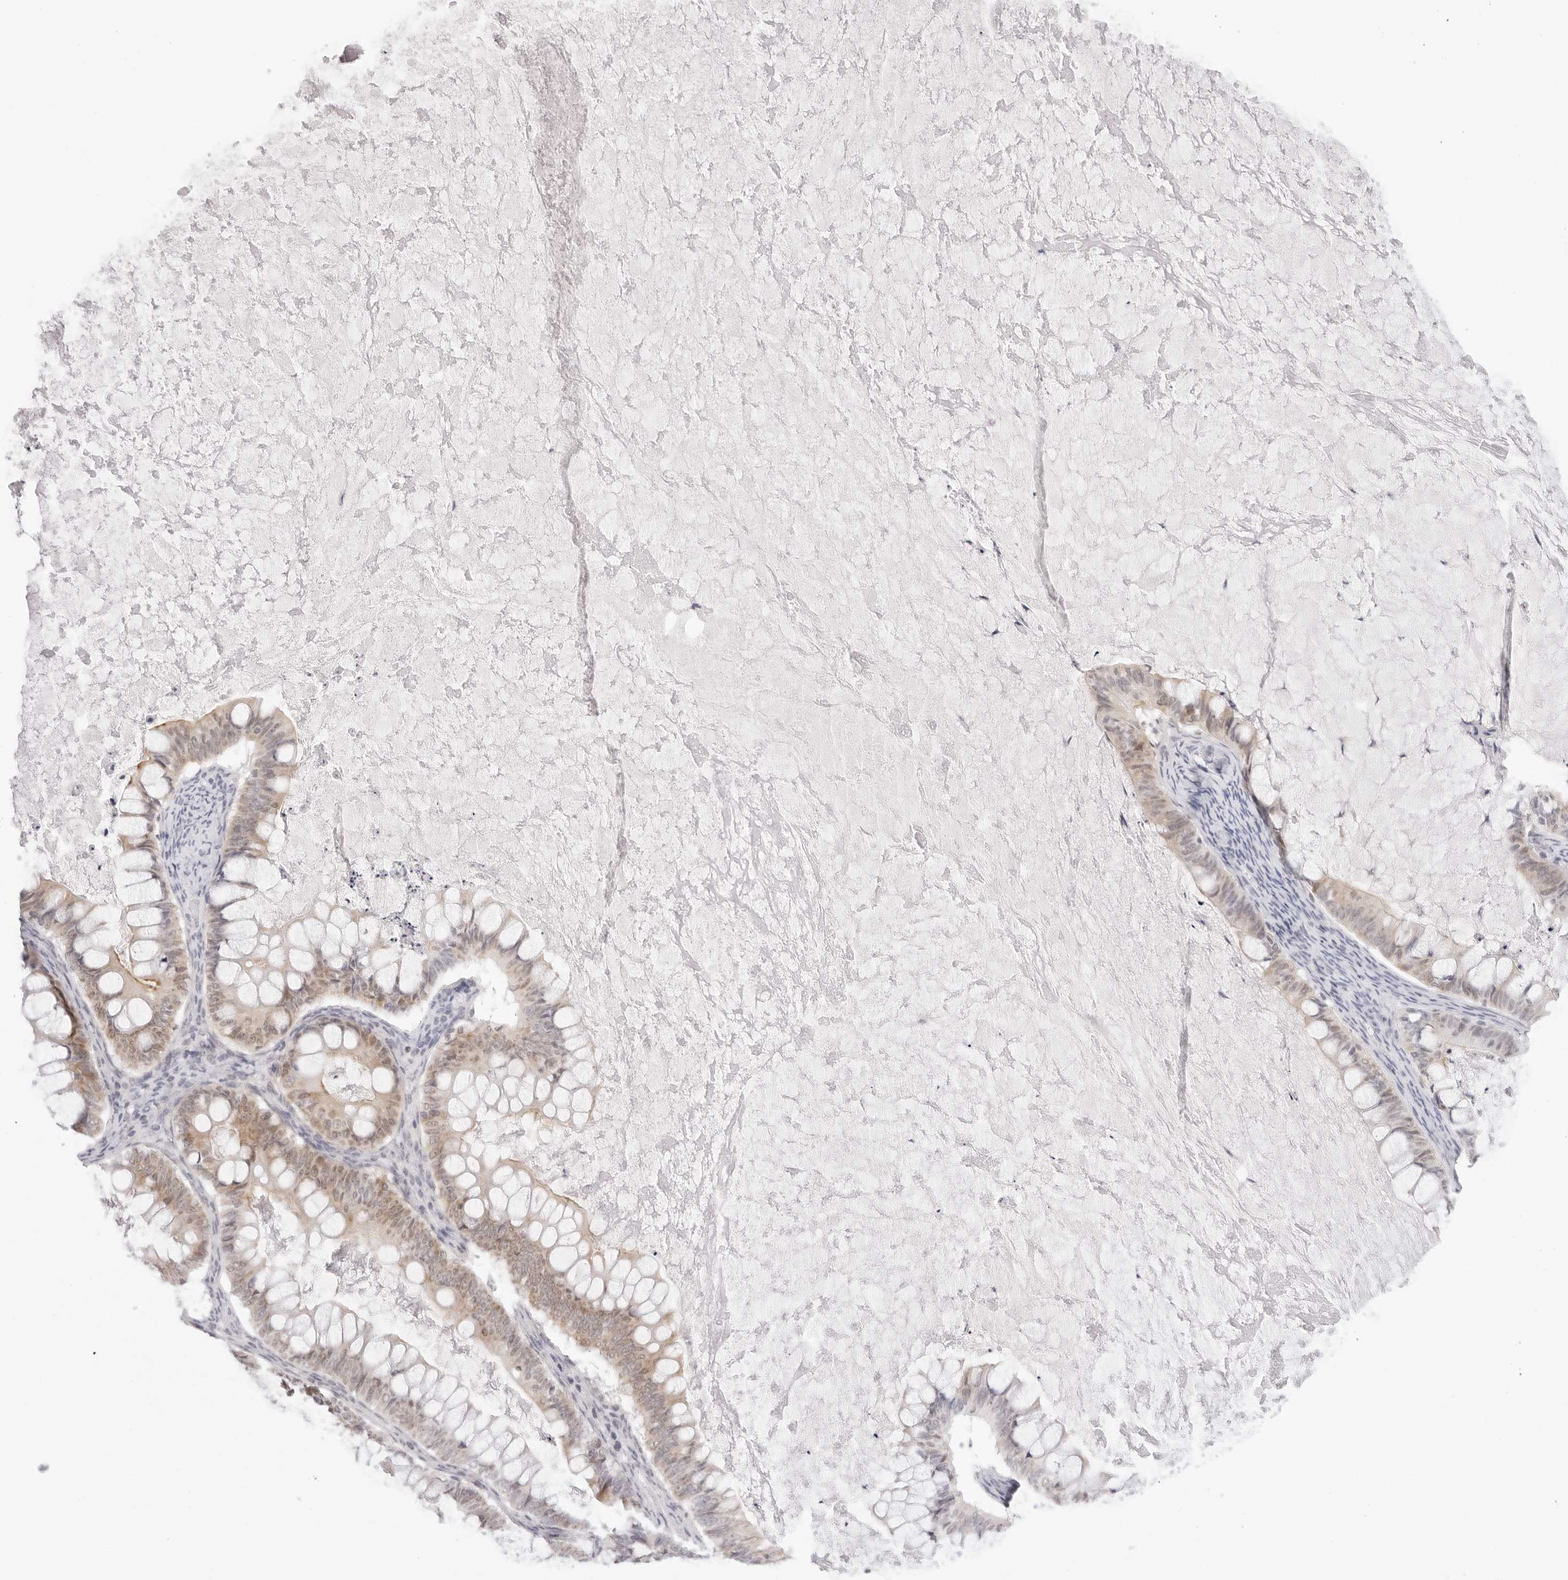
{"staining": {"intensity": "weak", "quantity": ">75%", "location": "cytoplasmic/membranous,nuclear"}, "tissue": "ovarian cancer", "cell_type": "Tumor cells", "image_type": "cancer", "snomed": [{"axis": "morphology", "description": "Cystadenocarcinoma, mucinous, NOS"}, {"axis": "topography", "description": "Ovary"}], "caption": "This is an image of IHC staining of mucinous cystadenocarcinoma (ovarian), which shows weak expression in the cytoplasmic/membranous and nuclear of tumor cells.", "gene": "EDN2", "patient": {"sex": "female", "age": 61}}